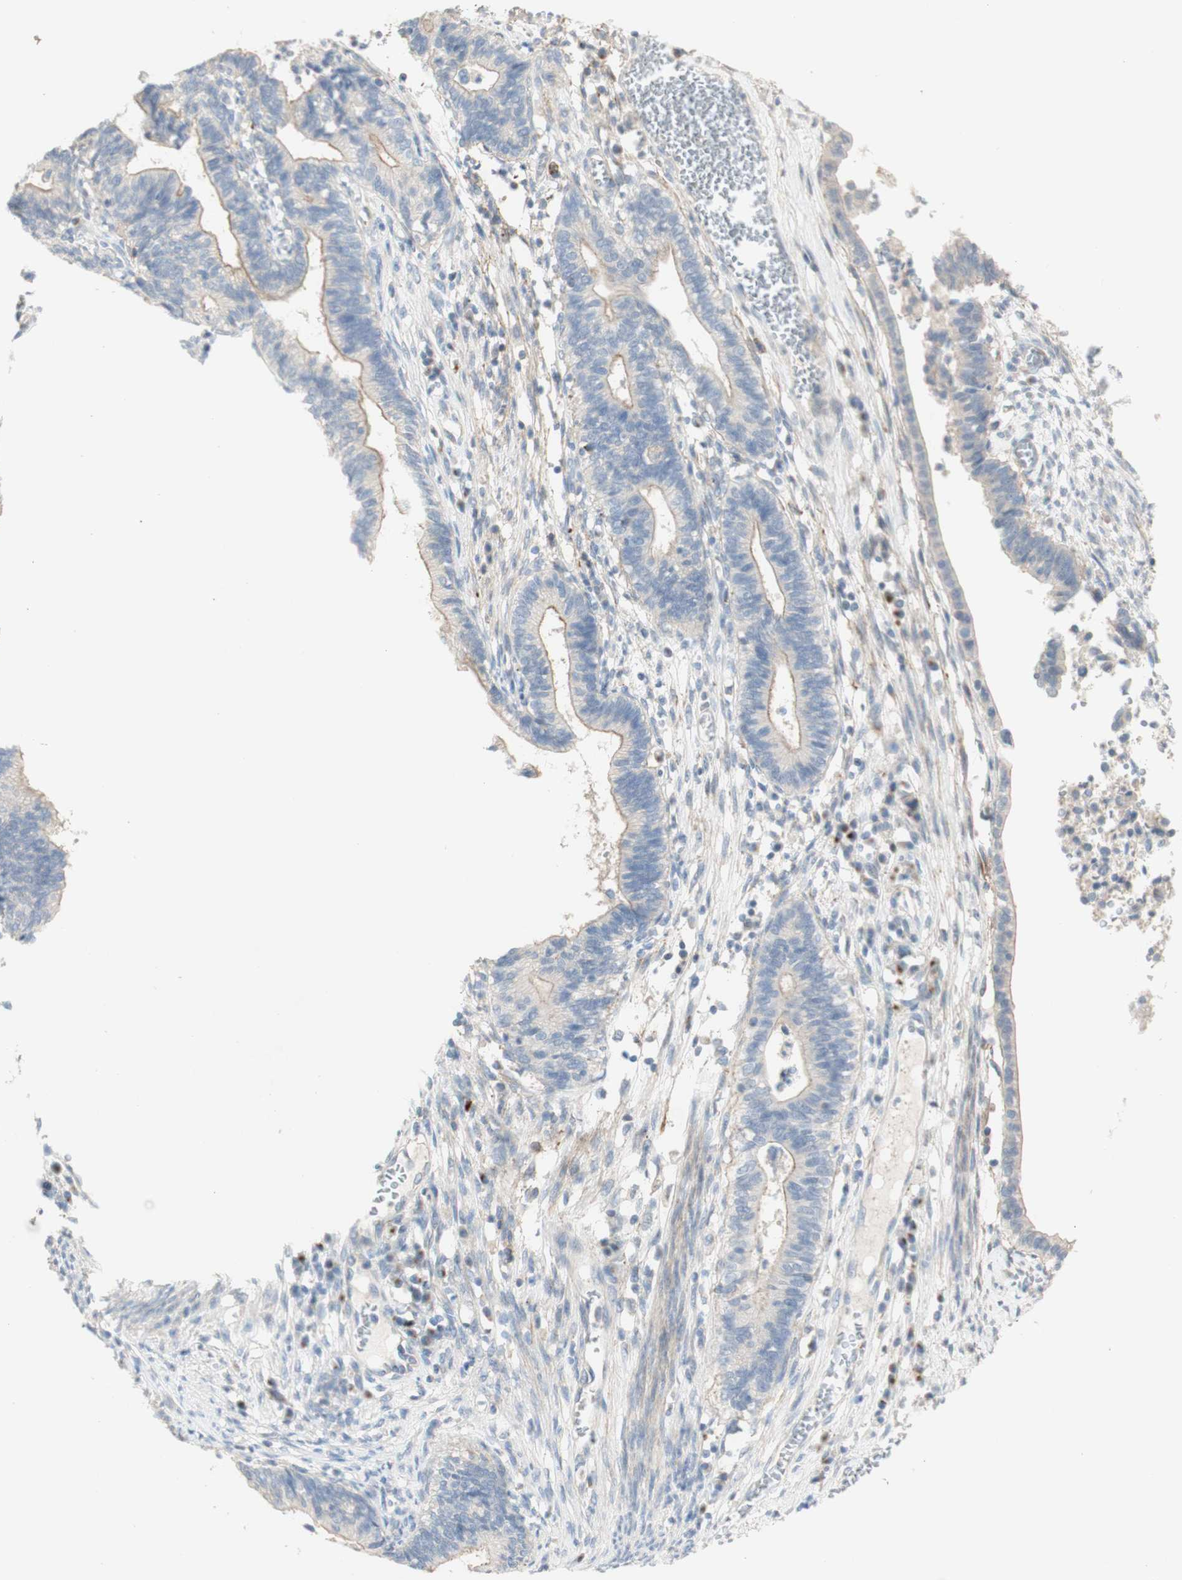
{"staining": {"intensity": "weak", "quantity": ">75%", "location": "cytoplasmic/membranous"}, "tissue": "cervical cancer", "cell_type": "Tumor cells", "image_type": "cancer", "snomed": [{"axis": "morphology", "description": "Adenocarcinoma, NOS"}, {"axis": "topography", "description": "Cervix"}], "caption": "This image reveals IHC staining of cervical cancer (adenocarcinoma), with low weak cytoplasmic/membranous staining in about >75% of tumor cells.", "gene": "MANEA", "patient": {"sex": "female", "age": 44}}